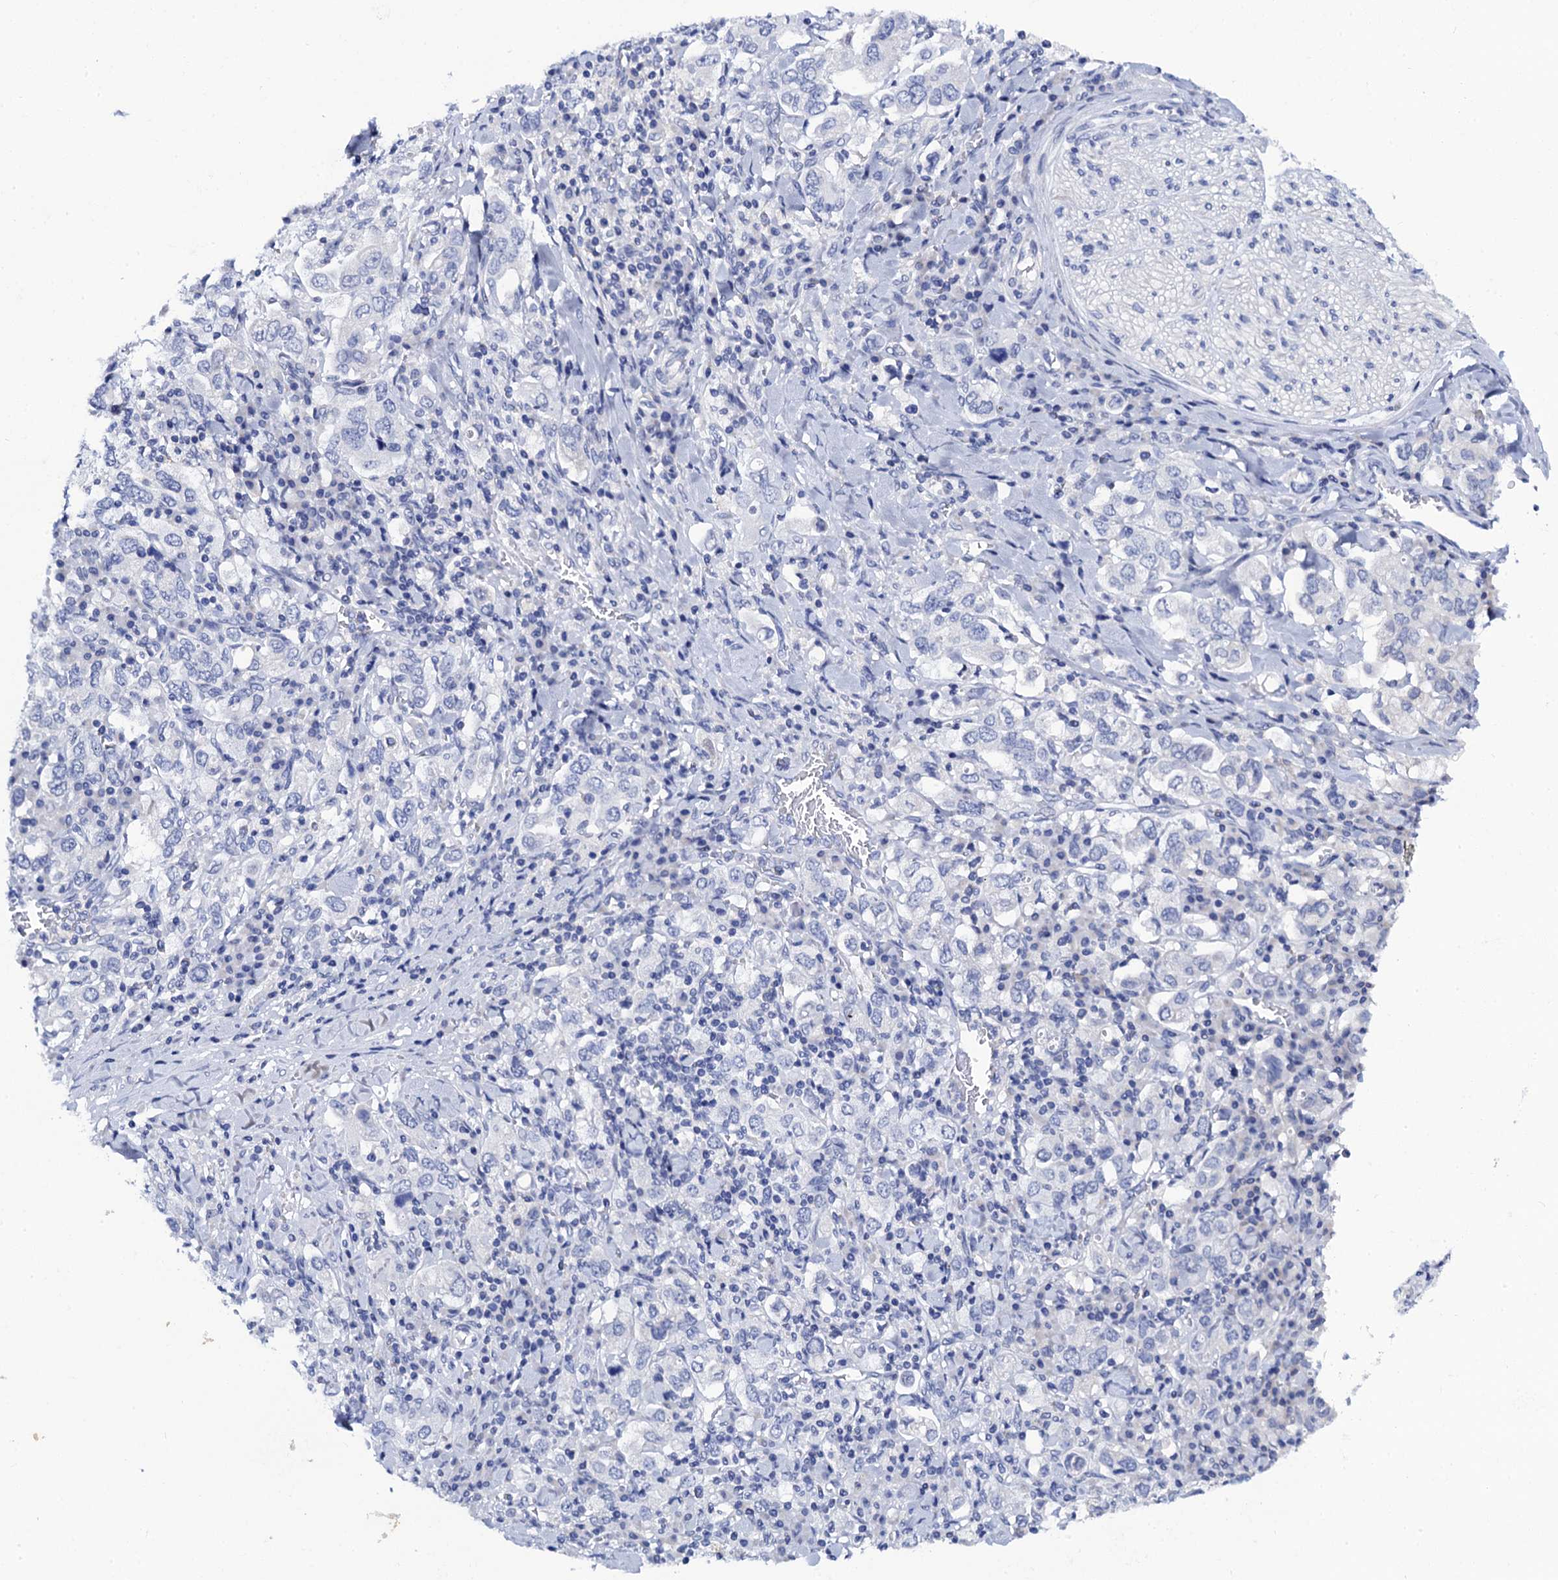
{"staining": {"intensity": "negative", "quantity": "none", "location": "none"}, "tissue": "stomach cancer", "cell_type": "Tumor cells", "image_type": "cancer", "snomed": [{"axis": "morphology", "description": "Adenocarcinoma, NOS"}, {"axis": "topography", "description": "Stomach, upper"}], "caption": "Immunohistochemistry histopathology image of neoplastic tissue: stomach cancer (adenocarcinoma) stained with DAB (3,3'-diaminobenzidine) displays no significant protein staining in tumor cells.", "gene": "LYPD3", "patient": {"sex": "male", "age": 62}}